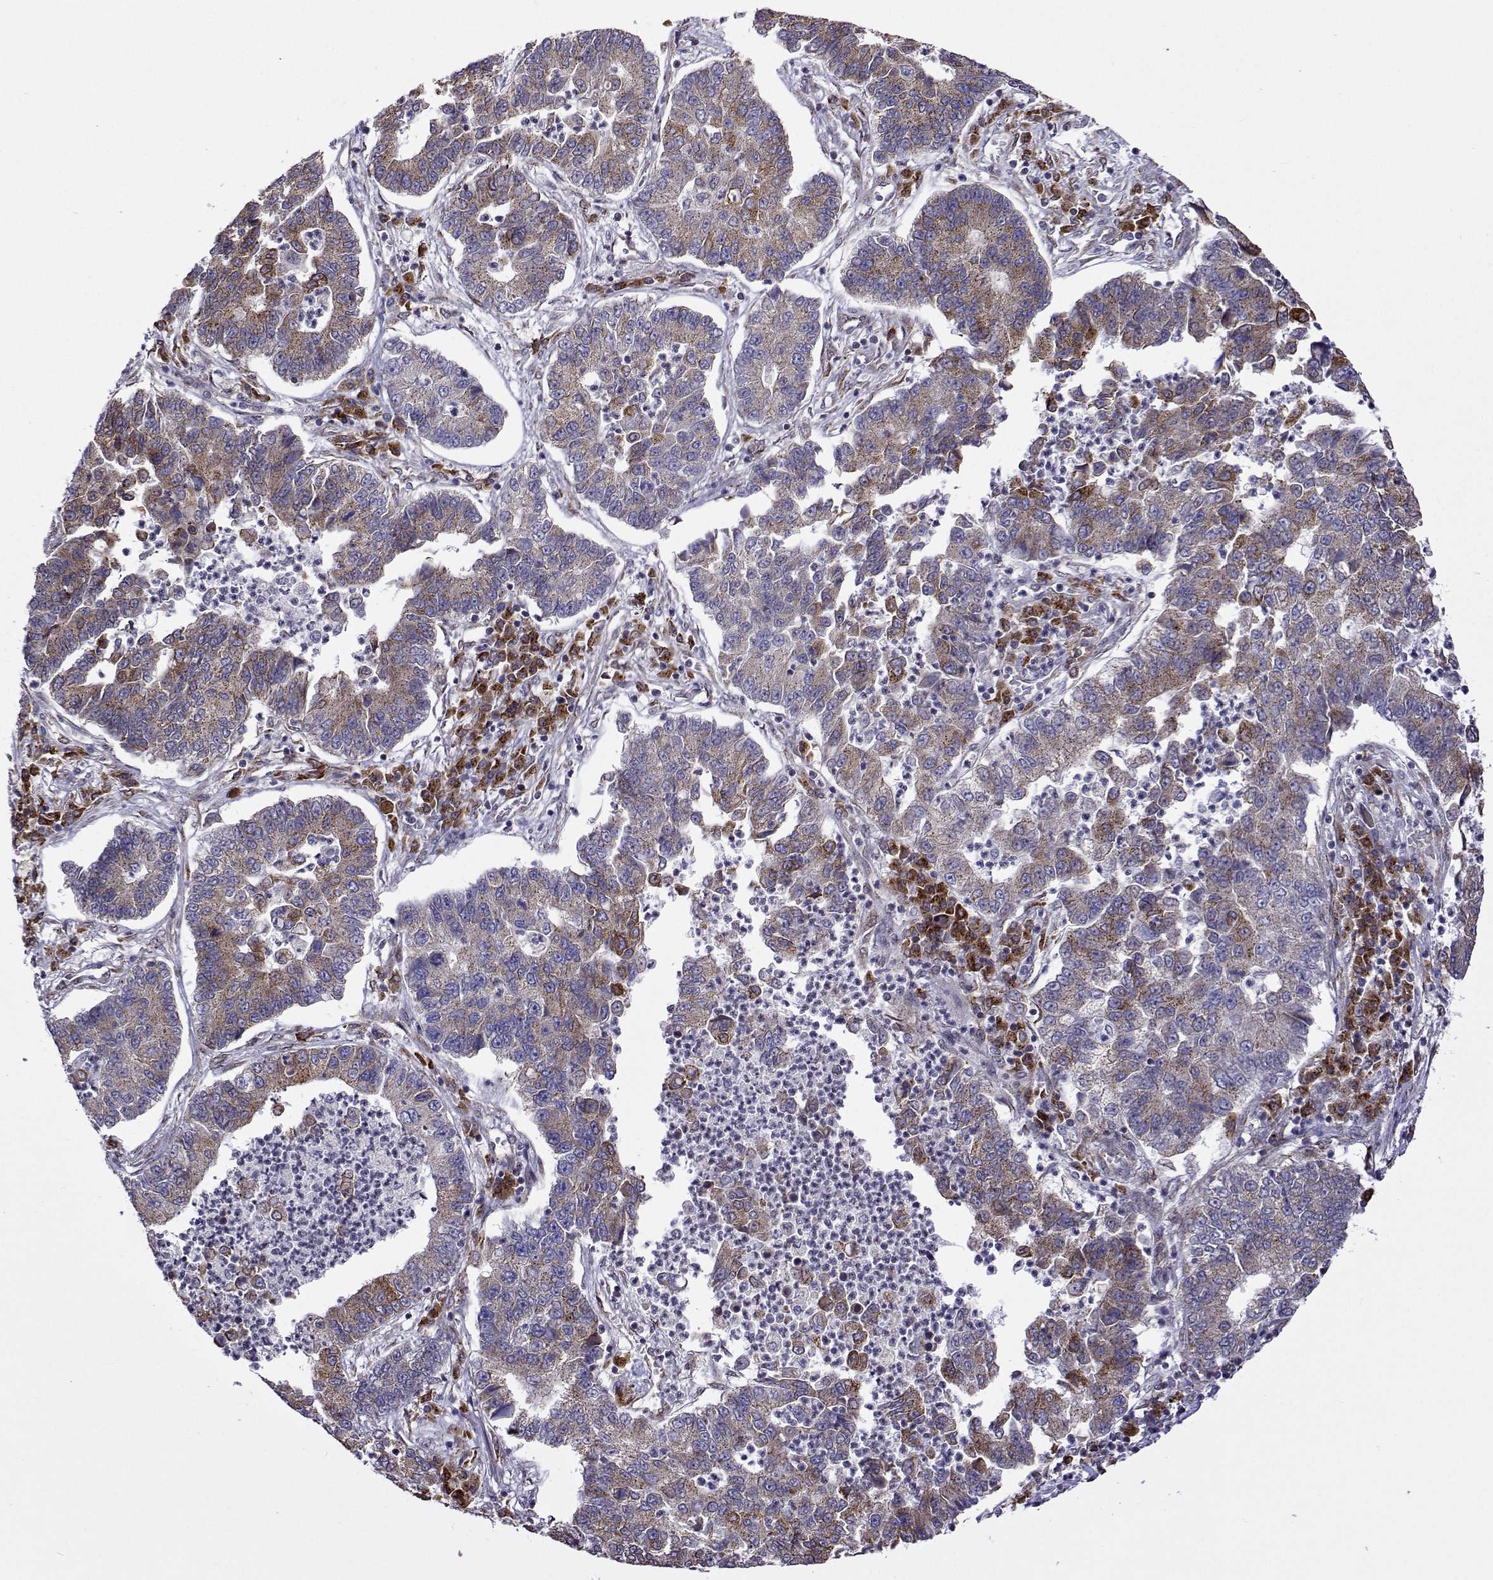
{"staining": {"intensity": "weak", "quantity": "25%-75%", "location": "cytoplasmic/membranous"}, "tissue": "lung cancer", "cell_type": "Tumor cells", "image_type": "cancer", "snomed": [{"axis": "morphology", "description": "Adenocarcinoma, NOS"}, {"axis": "topography", "description": "Lung"}], "caption": "Tumor cells show low levels of weak cytoplasmic/membranous expression in about 25%-75% of cells in human lung cancer (adenocarcinoma).", "gene": "PGRMC2", "patient": {"sex": "female", "age": 57}}